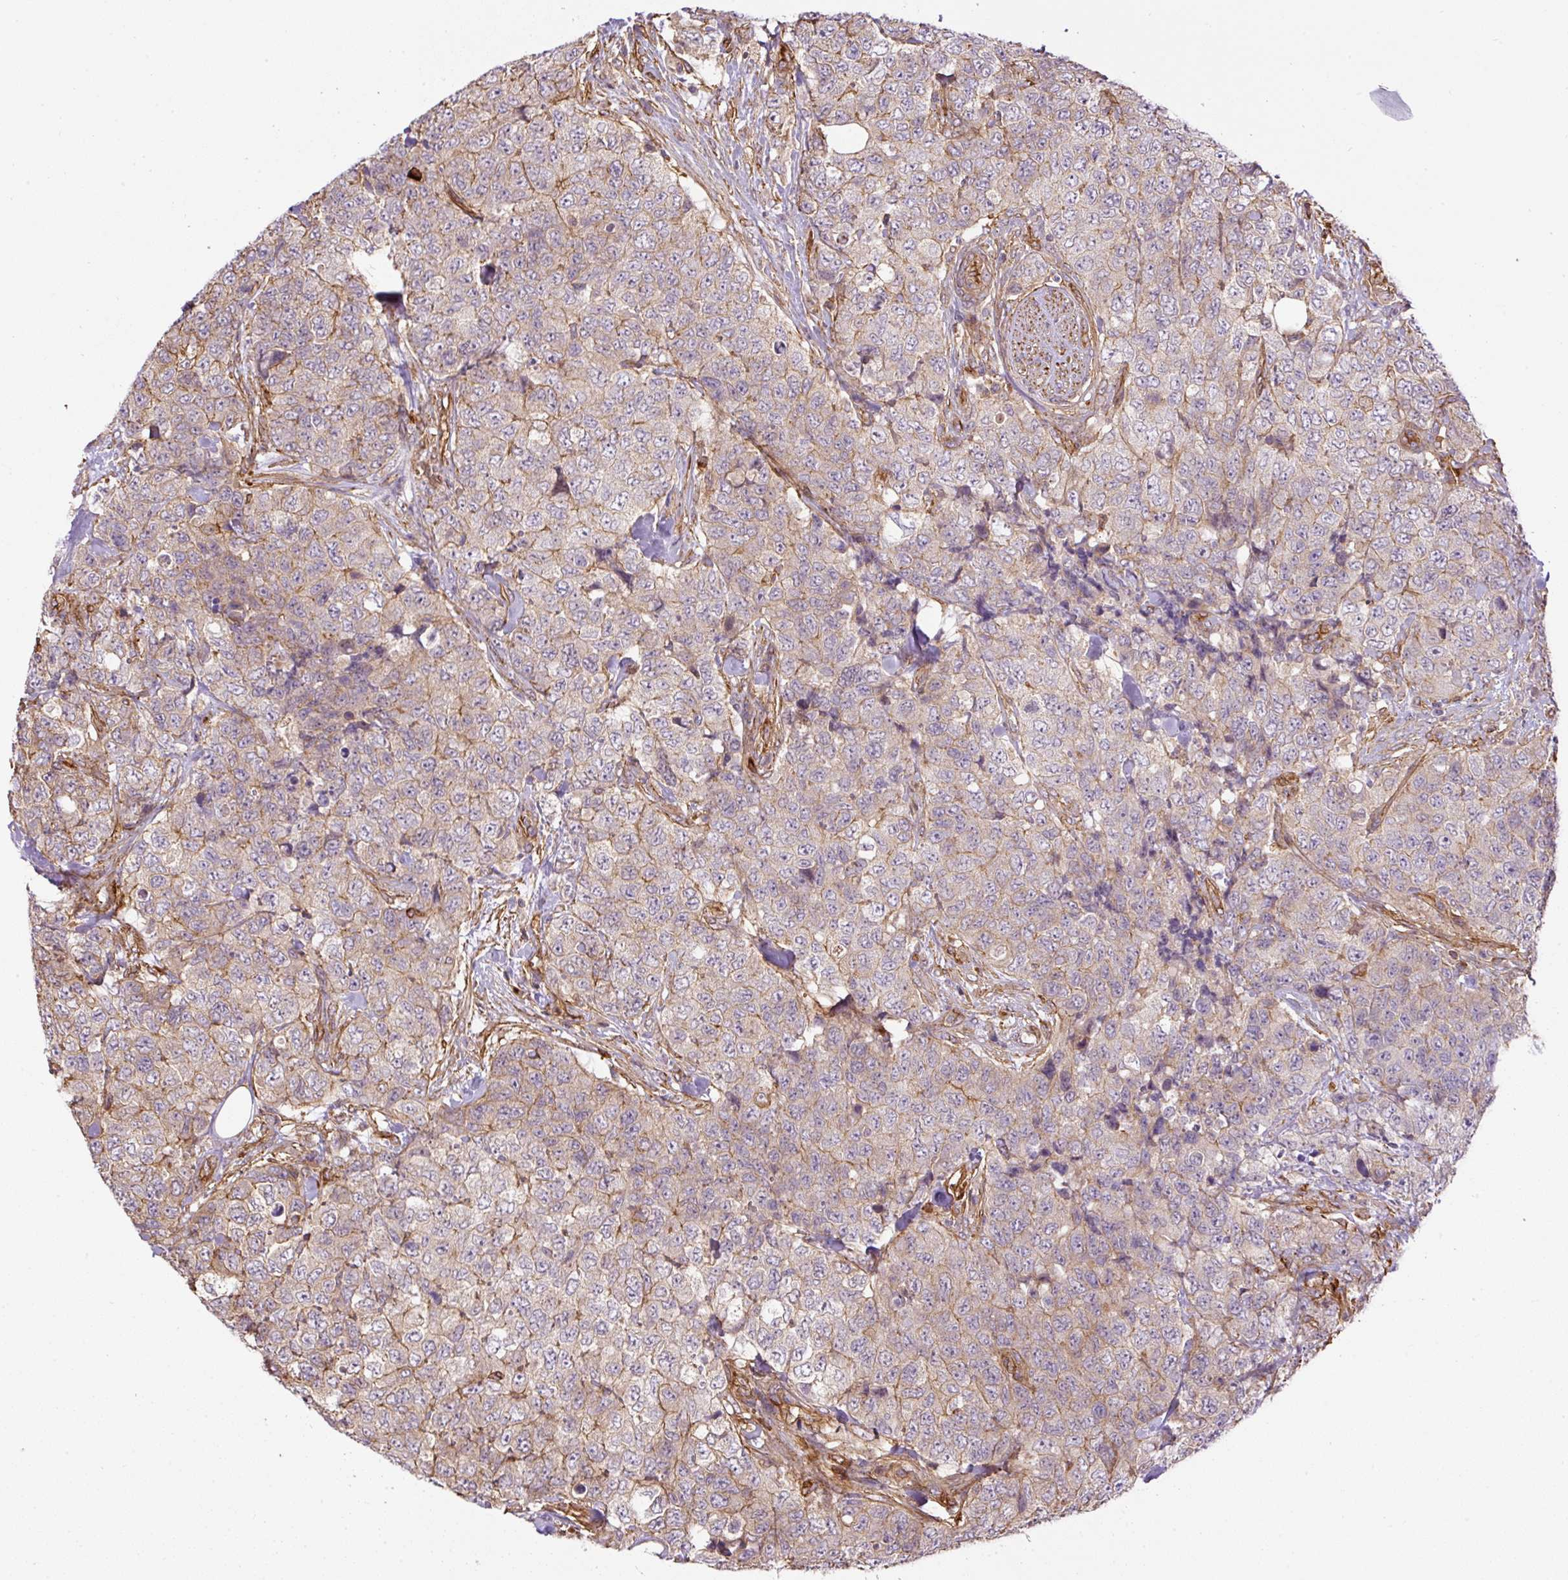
{"staining": {"intensity": "moderate", "quantity": "25%-75%", "location": "cytoplasmic/membranous"}, "tissue": "urothelial cancer", "cell_type": "Tumor cells", "image_type": "cancer", "snomed": [{"axis": "morphology", "description": "Urothelial carcinoma, High grade"}, {"axis": "topography", "description": "Urinary bladder"}], "caption": "A micrograph of human high-grade urothelial carcinoma stained for a protein reveals moderate cytoplasmic/membranous brown staining in tumor cells. Immunohistochemistry (ihc) stains the protein in brown and the nuclei are stained blue.", "gene": "B3GALT5", "patient": {"sex": "female", "age": 78}}